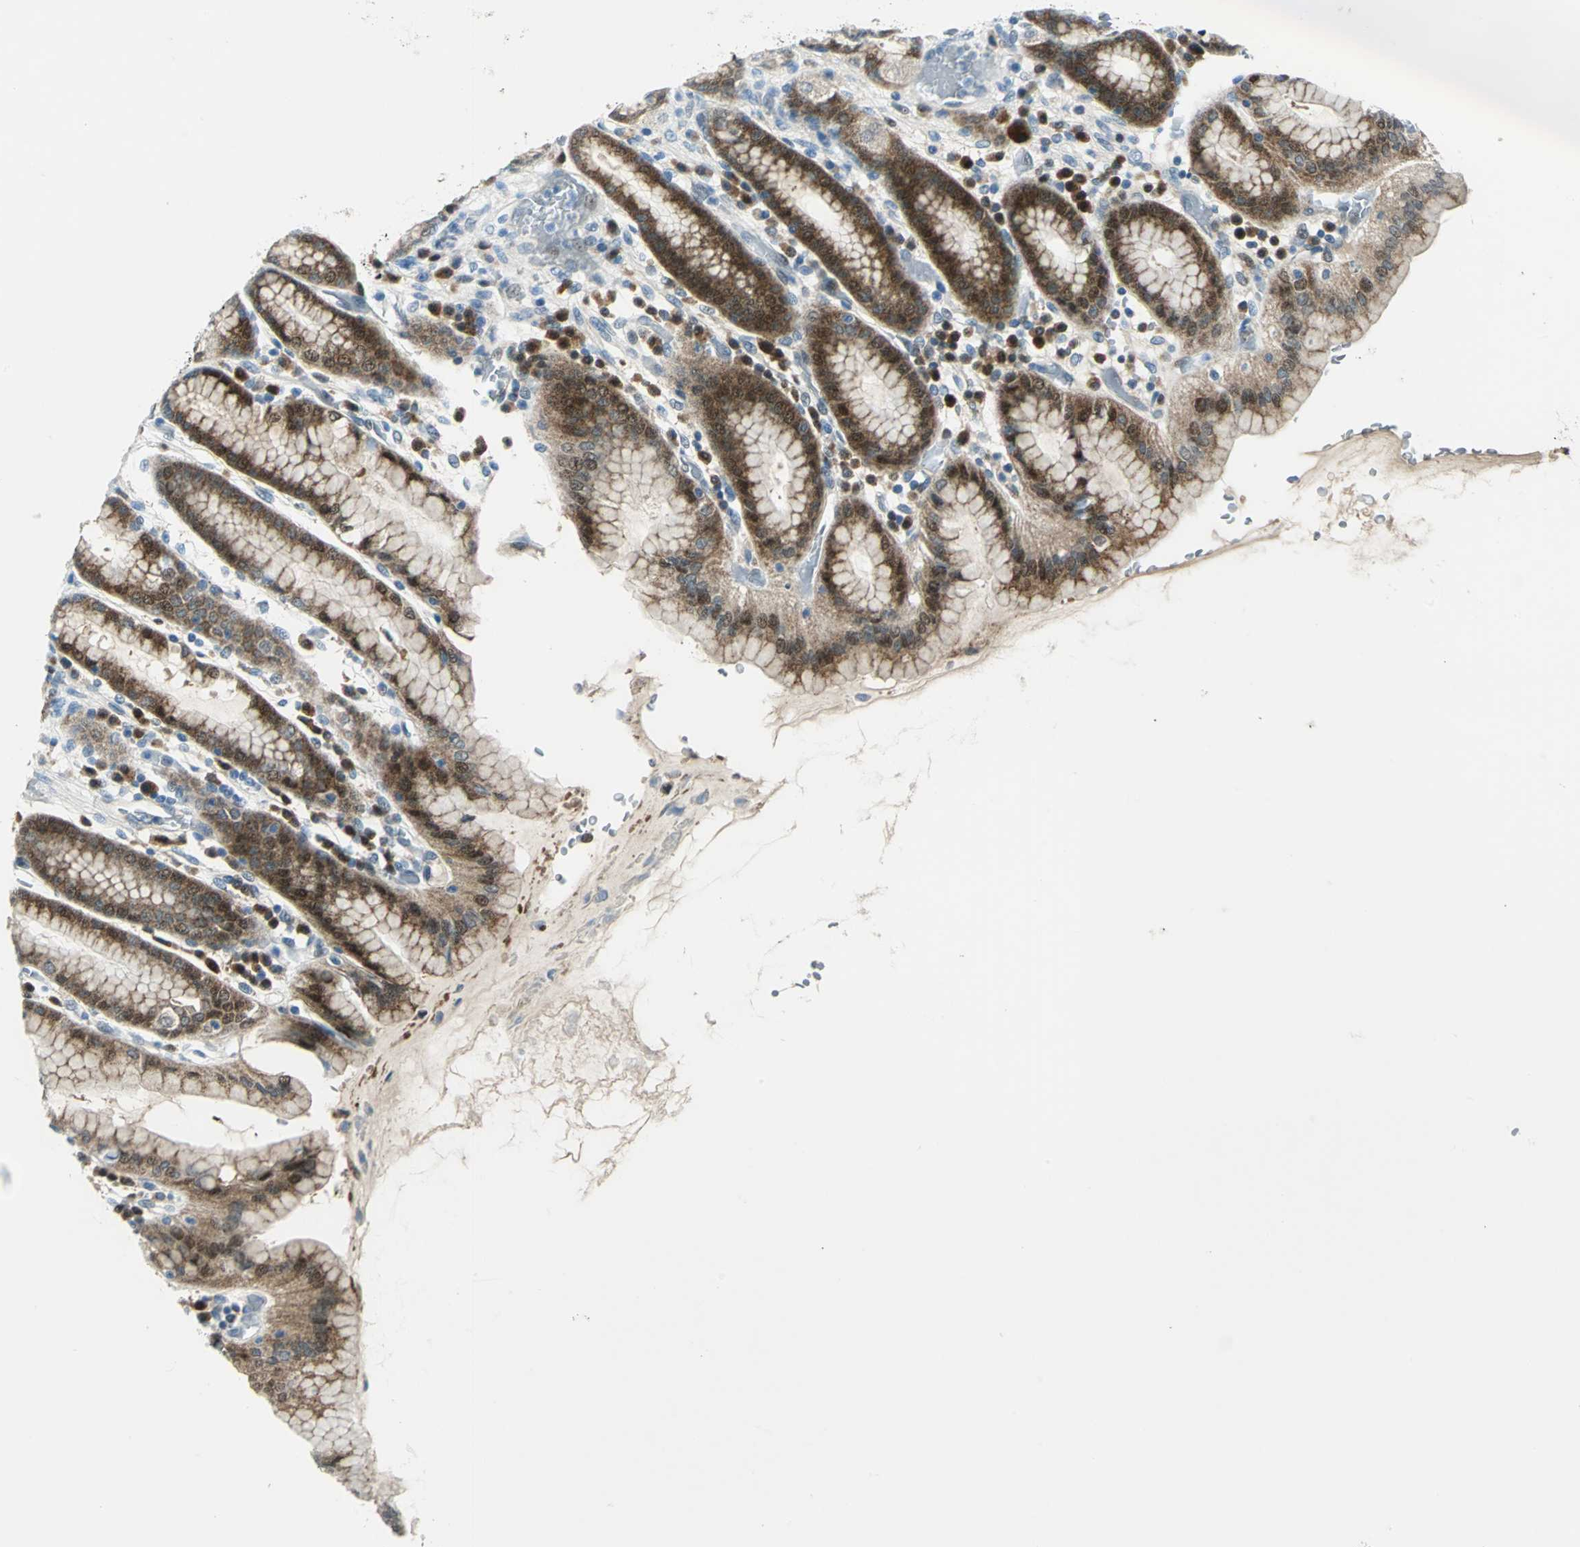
{"staining": {"intensity": "strong", "quantity": "25%-75%", "location": "cytoplasmic/membranous,nuclear"}, "tissue": "stomach", "cell_type": "Glandular cells", "image_type": "normal", "snomed": [{"axis": "morphology", "description": "Normal tissue, NOS"}, {"axis": "topography", "description": "Stomach, upper"}], "caption": "Strong cytoplasmic/membranous,nuclear protein positivity is appreciated in approximately 25%-75% of glandular cells in stomach.", "gene": "AKR1A1", "patient": {"sex": "male", "age": 68}}